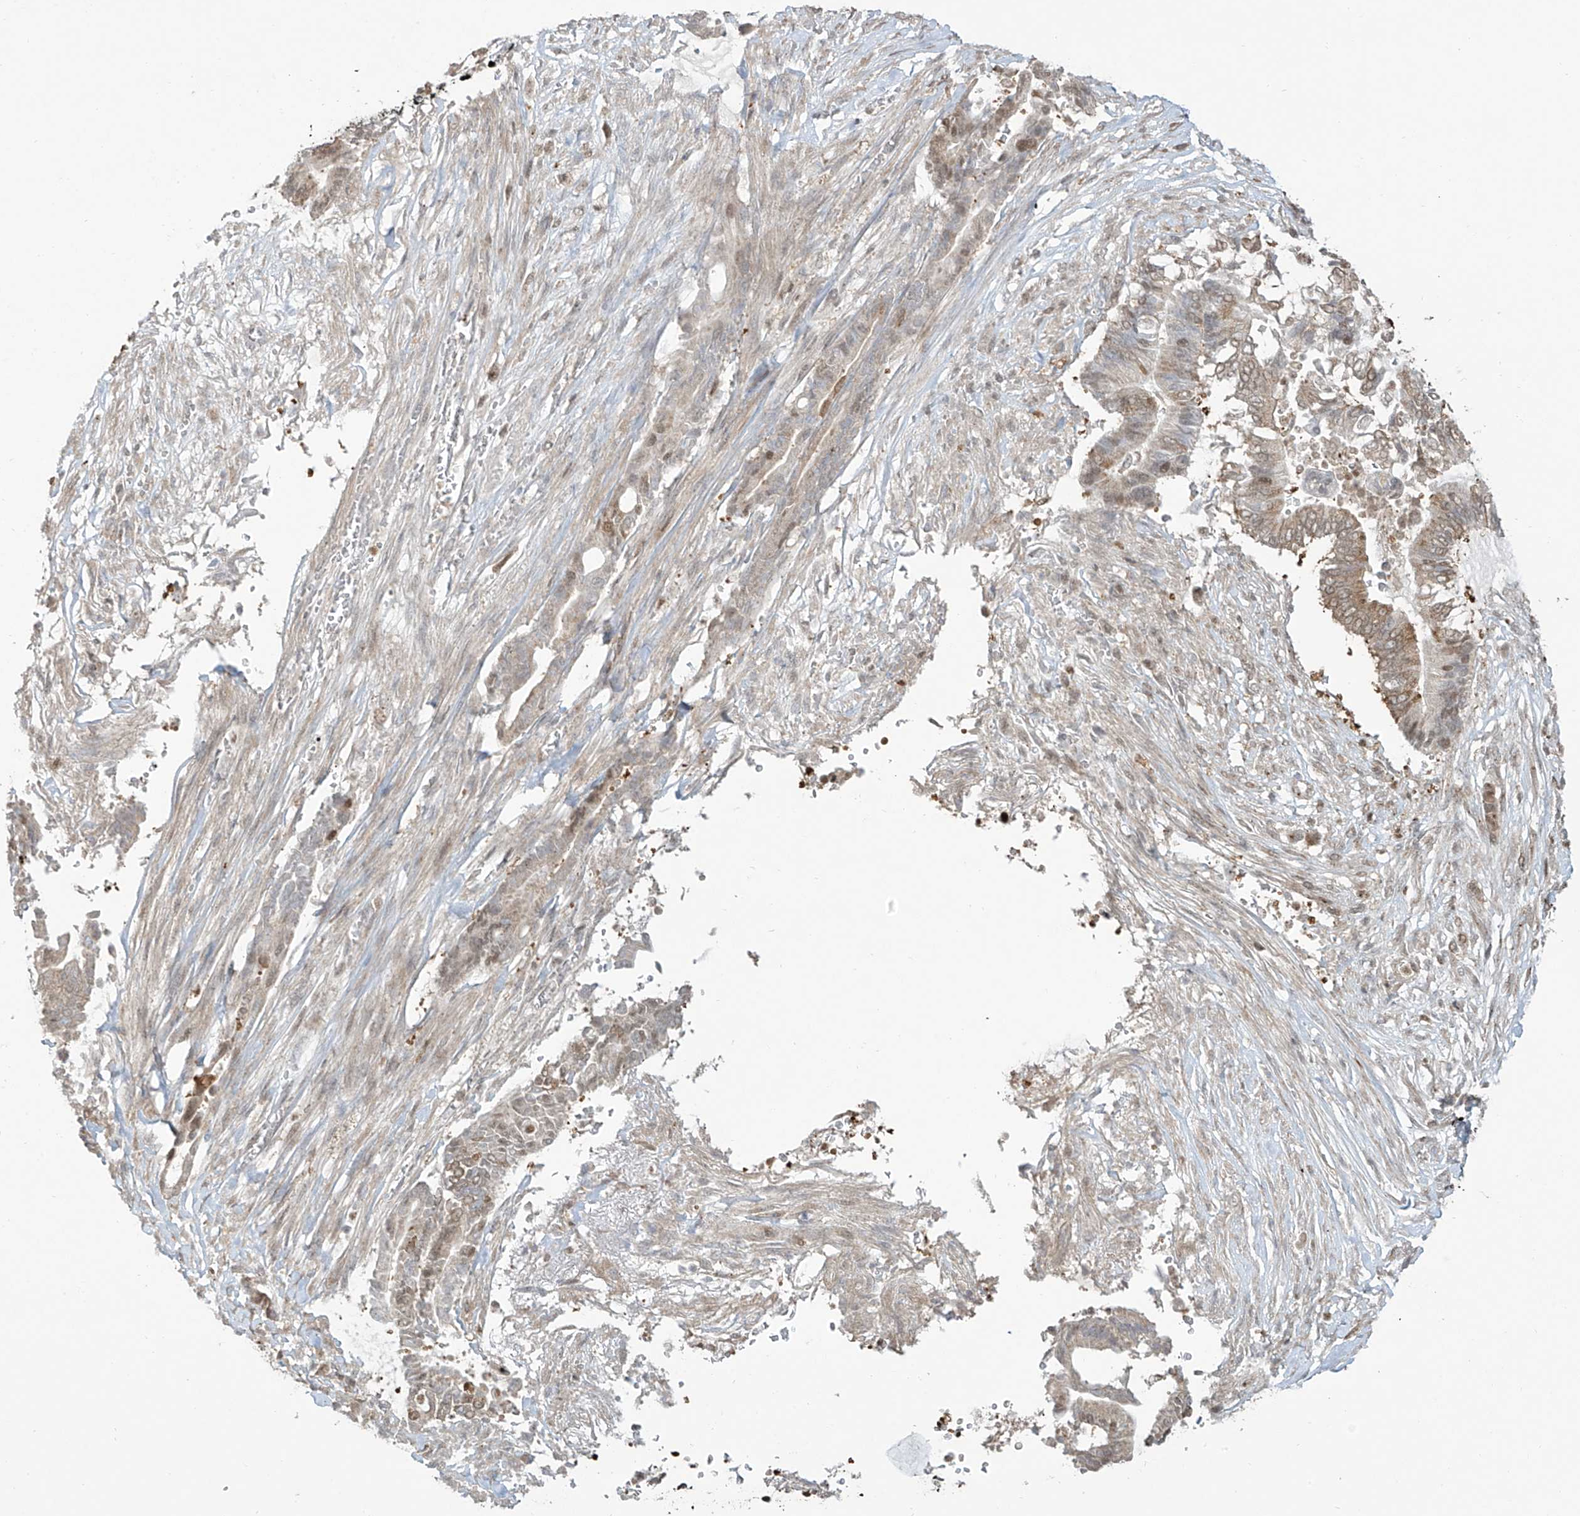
{"staining": {"intensity": "weak", "quantity": "25%-75%", "location": "cytoplasmic/membranous,nuclear"}, "tissue": "pancreatic cancer", "cell_type": "Tumor cells", "image_type": "cancer", "snomed": [{"axis": "morphology", "description": "Adenocarcinoma, NOS"}, {"axis": "topography", "description": "Pancreas"}], "caption": "Immunohistochemical staining of human adenocarcinoma (pancreatic) exhibits low levels of weak cytoplasmic/membranous and nuclear expression in approximately 25%-75% of tumor cells.", "gene": "VMP1", "patient": {"sex": "male", "age": 68}}